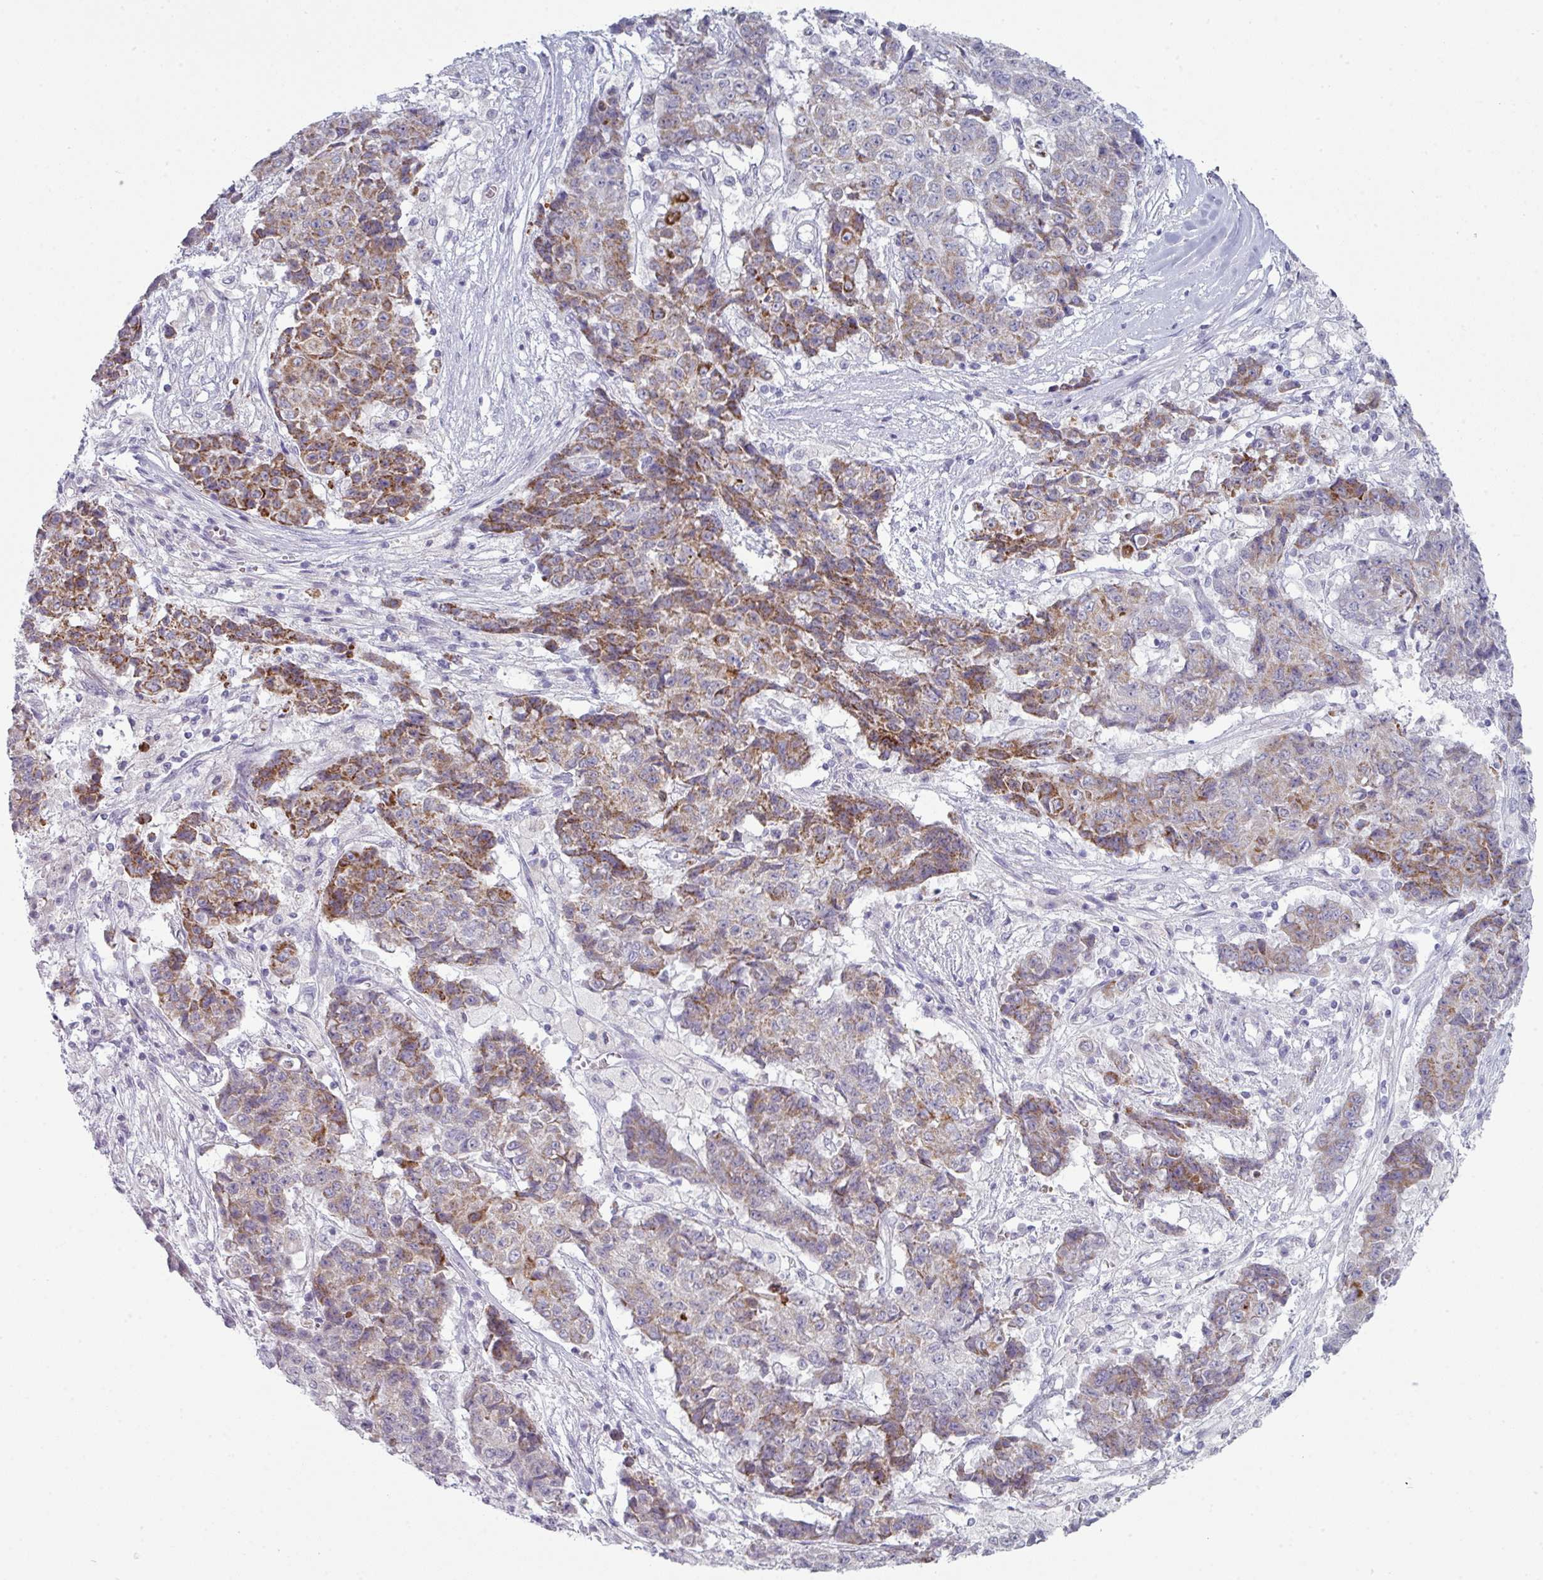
{"staining": {"intensity": "moderate", "quantity": ">75%", "location": "cytoplasmic/membranous"}, "tissue": "ovarian cancer", "cell_type": "Tumor cells", "image_type": "cancer", "snomed": [{"axis": "morphology", "description": "Carcinoma, endometroid"}, {"axis": "topography", "description": "Ovary"}], "caption": "Human endometroid carcinoma (ovarian) stained for a protein (brown) reveals moderate cytoplasmic/membranous positive staining in about >75% of tumor cells.", "gene": "ZNF615", "patient": {"sex": "female", "age": 42}}